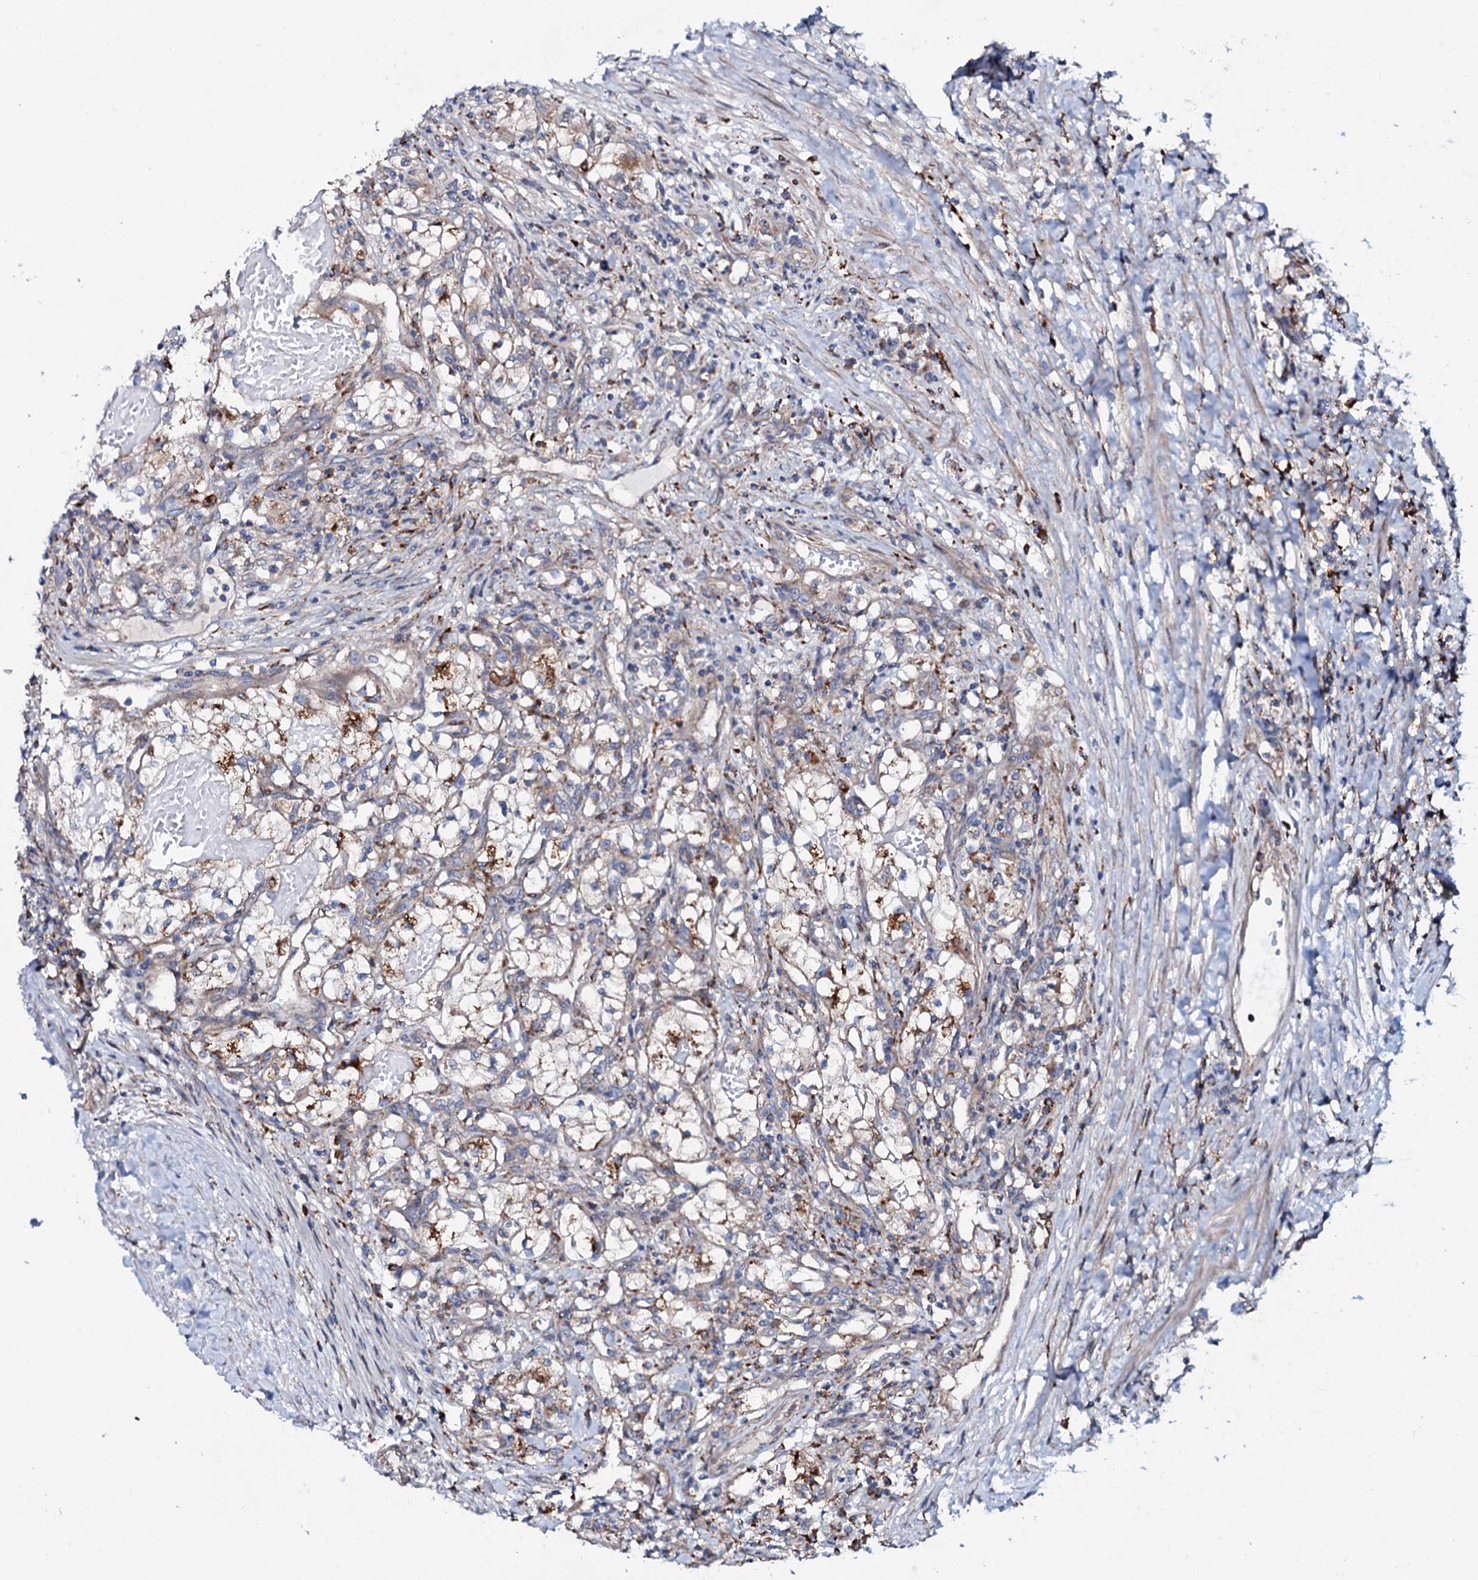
{"staining": {"intensity": "moderate", "quantity": "<25%", "location": "cytoplasmic/membranous"}, "tissue": "renal cancer", "cell_type": "Tumor cells", "image_type": "cancer", "snomed": [{"axis": "morphology", "description": "Normal tissue, NOS"}, {"axis": "morphology", "description": "Adenocarcinoma, NOS"}, {"axis": "topography", "description": "Kidney"}], "caption": "Immunohistochemistry (IHC) (DAB (3,3'-diaminobenzidine)) staining of renal adenocarcinoma shows moderate cytoplasmic/membranous protein staining in about <25% of tumor cells.", "gene": "P2RX4", "patient": {"sex": "male", "age": 68}}